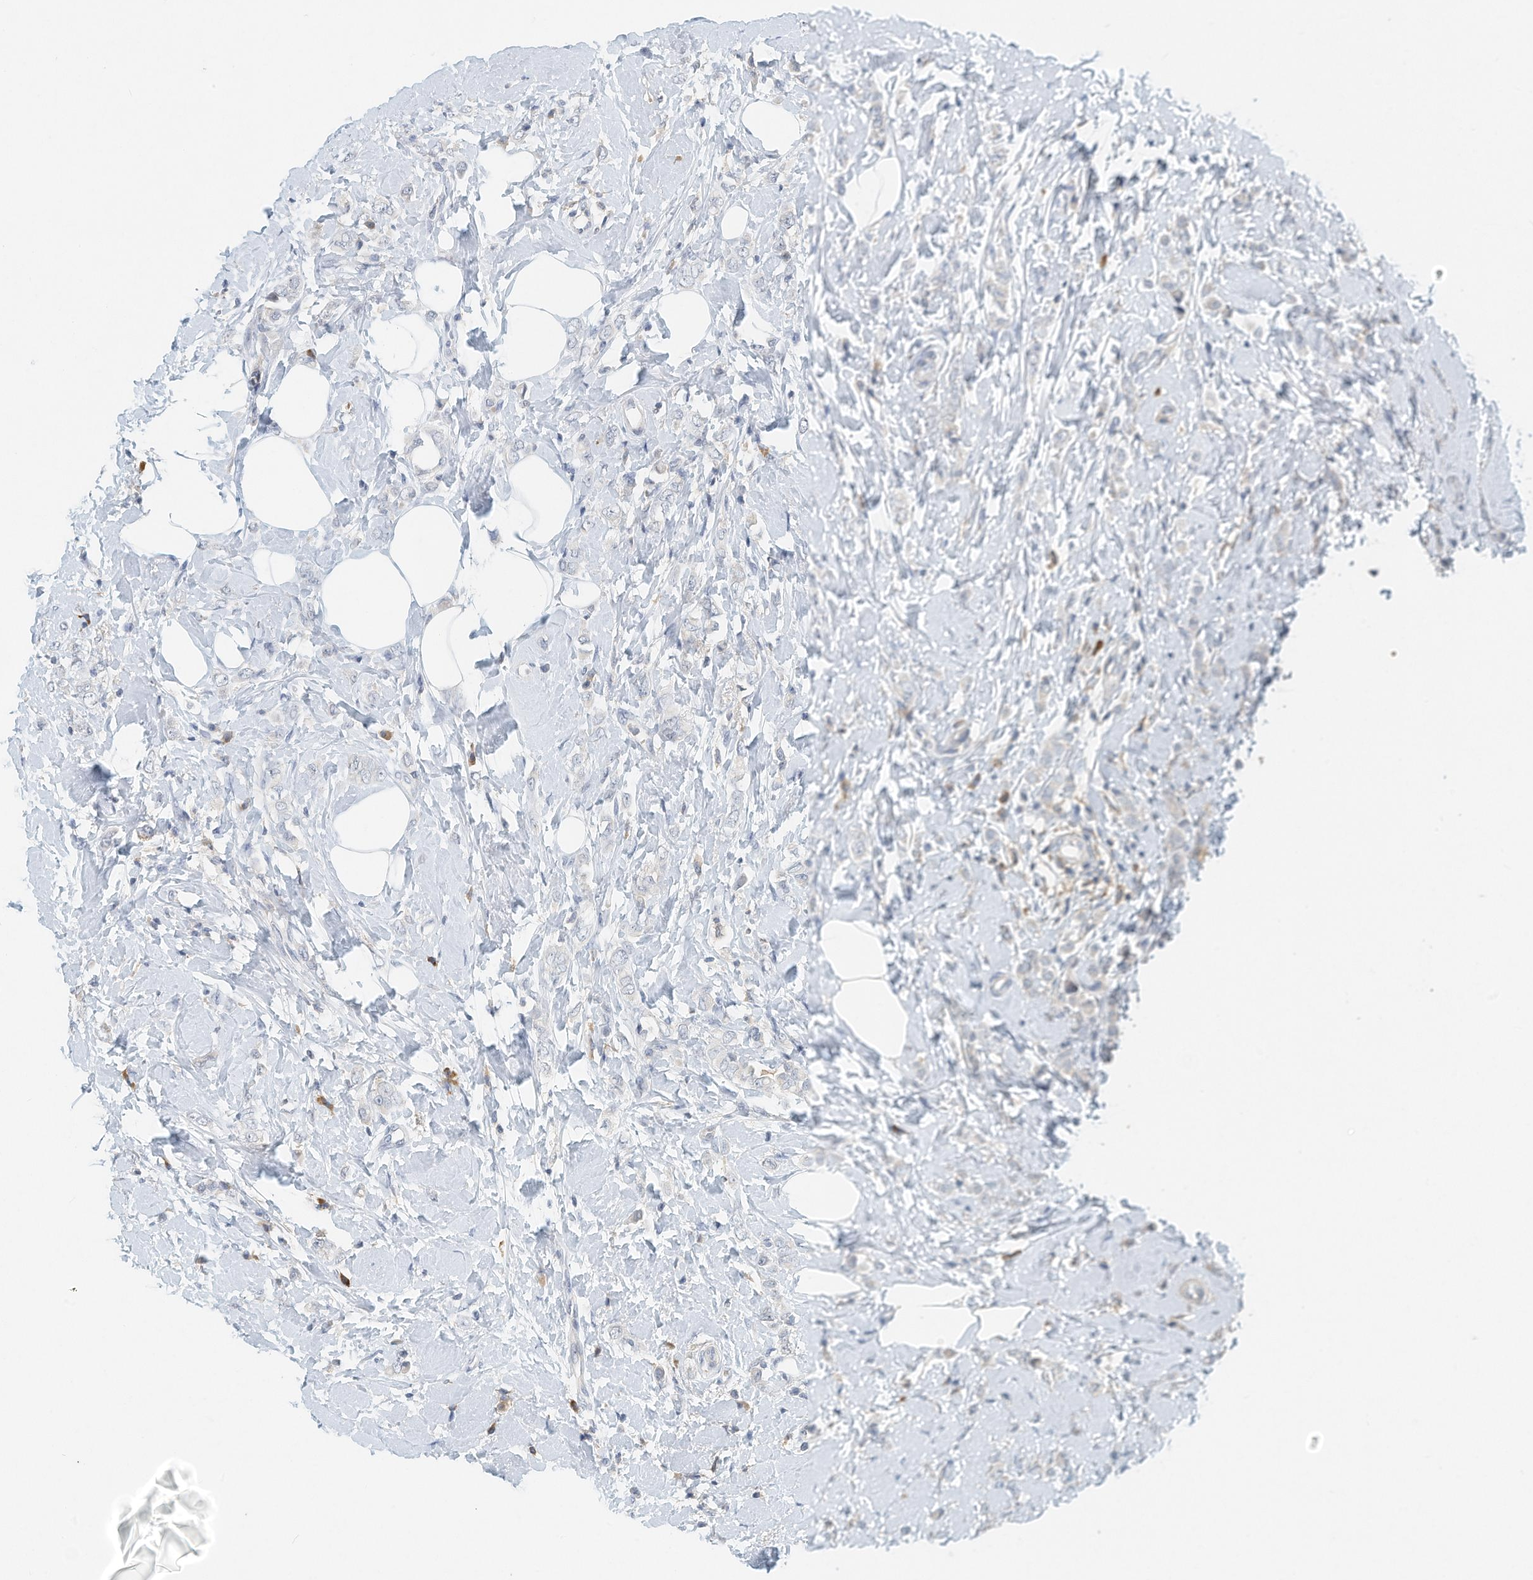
{"staining": {"intensity": "negative", "quantity": "none", "location": "none"}, "tissue": "breast cancer", "cell_type": "Tumor cells", "image_type": "cancer", "snomed": [{"axis": "morphology", "description": "Lobular carcinoma"}, {"axis": "topography", "description": "Breast"}], "caption": "There is no significant positivity in tumor cells of lobular carcinoma (breast).", "gene": "MICAL1", "patient": {"sex": "female", "age": 47}}